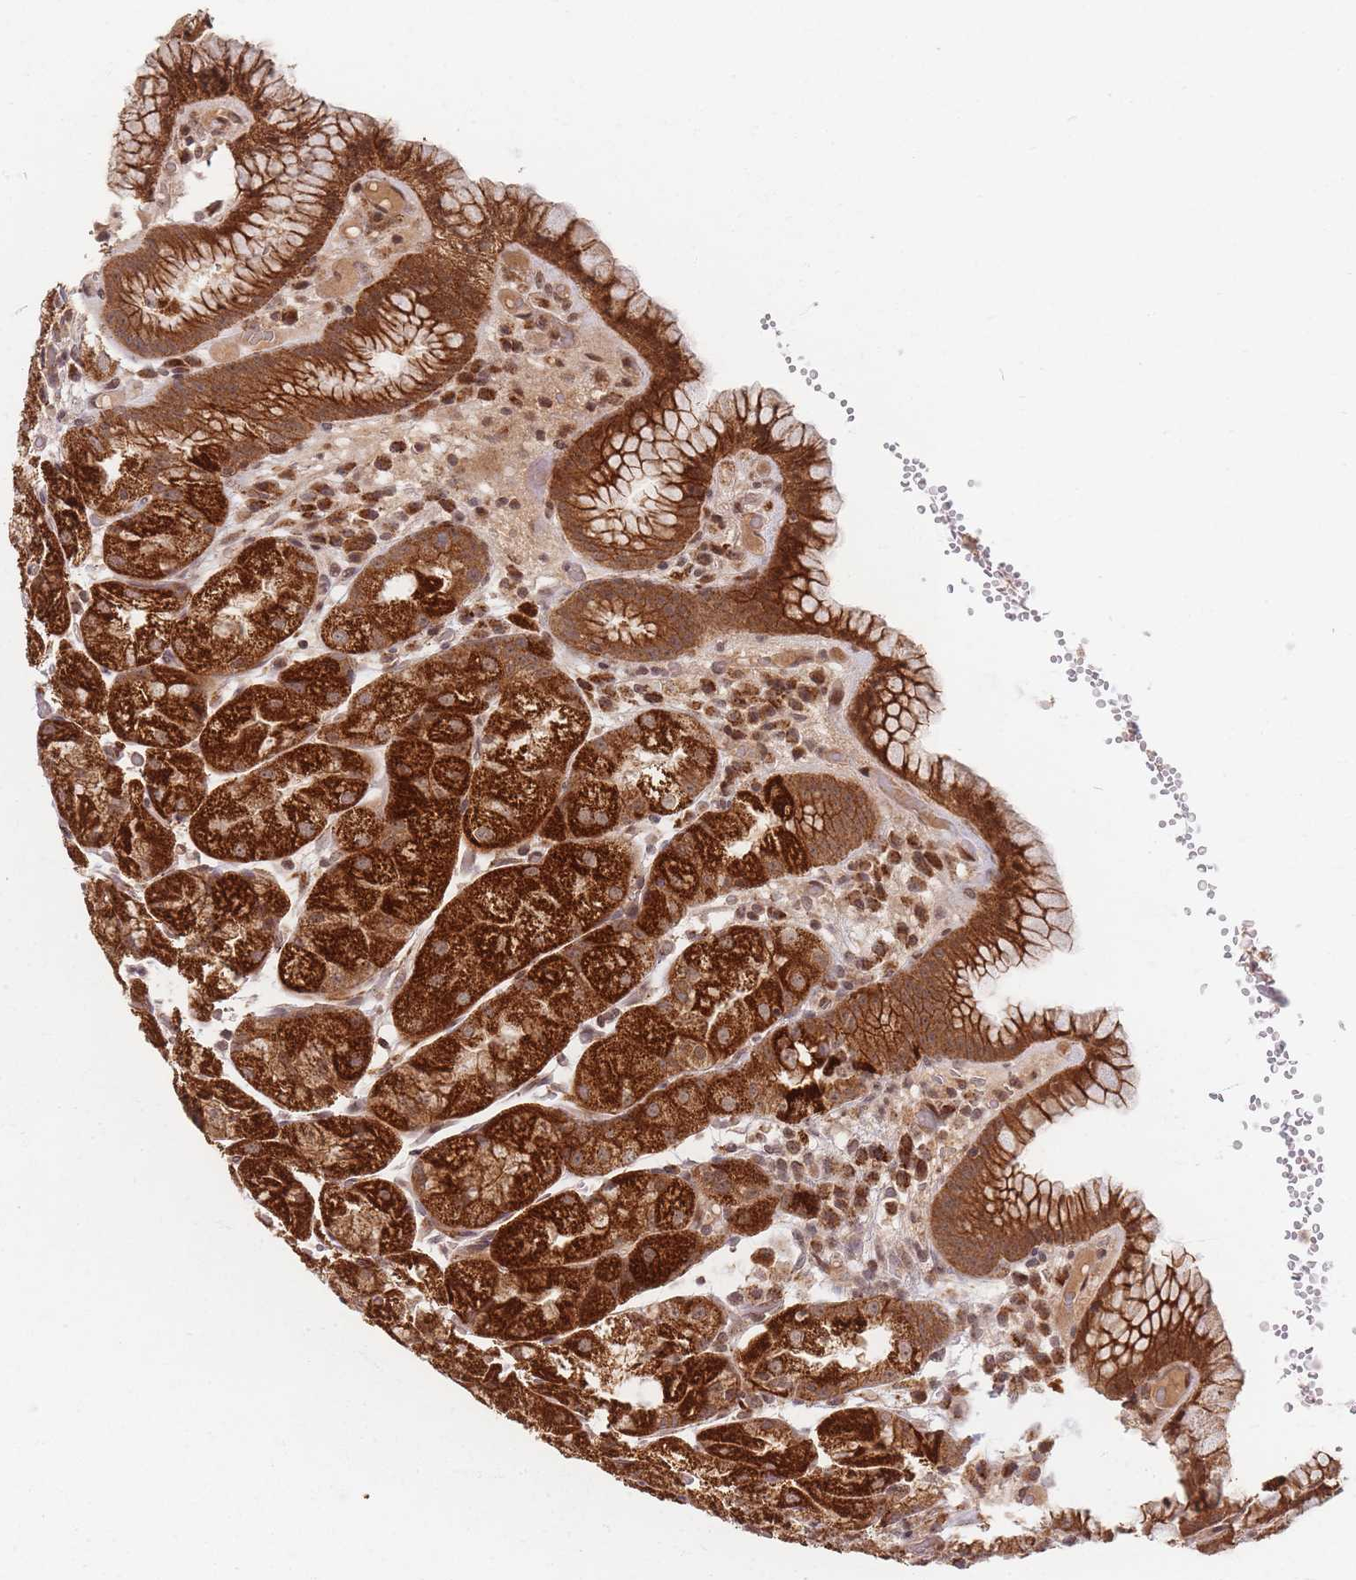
{"staining": {"intensity": "strong", "quantity": ">75%", "location": "cytoplasmic/membranous"}, "tissue": "stomach", "cell_type": "Glandular cells", "image_type": "normal", "snomed": [{"axis": "morphology", "description": "Normal tissue, NOS"}, {"axis": "topography", "description": "Stomach, upper"}], "caption": "Brown immunohistochemical staining in normal stomach displays strong cytoplasmic/membranous staining in approximately >75% of glandular cells.", "gene": "RADX", "patient": {"sex": "male", "age": 52}}